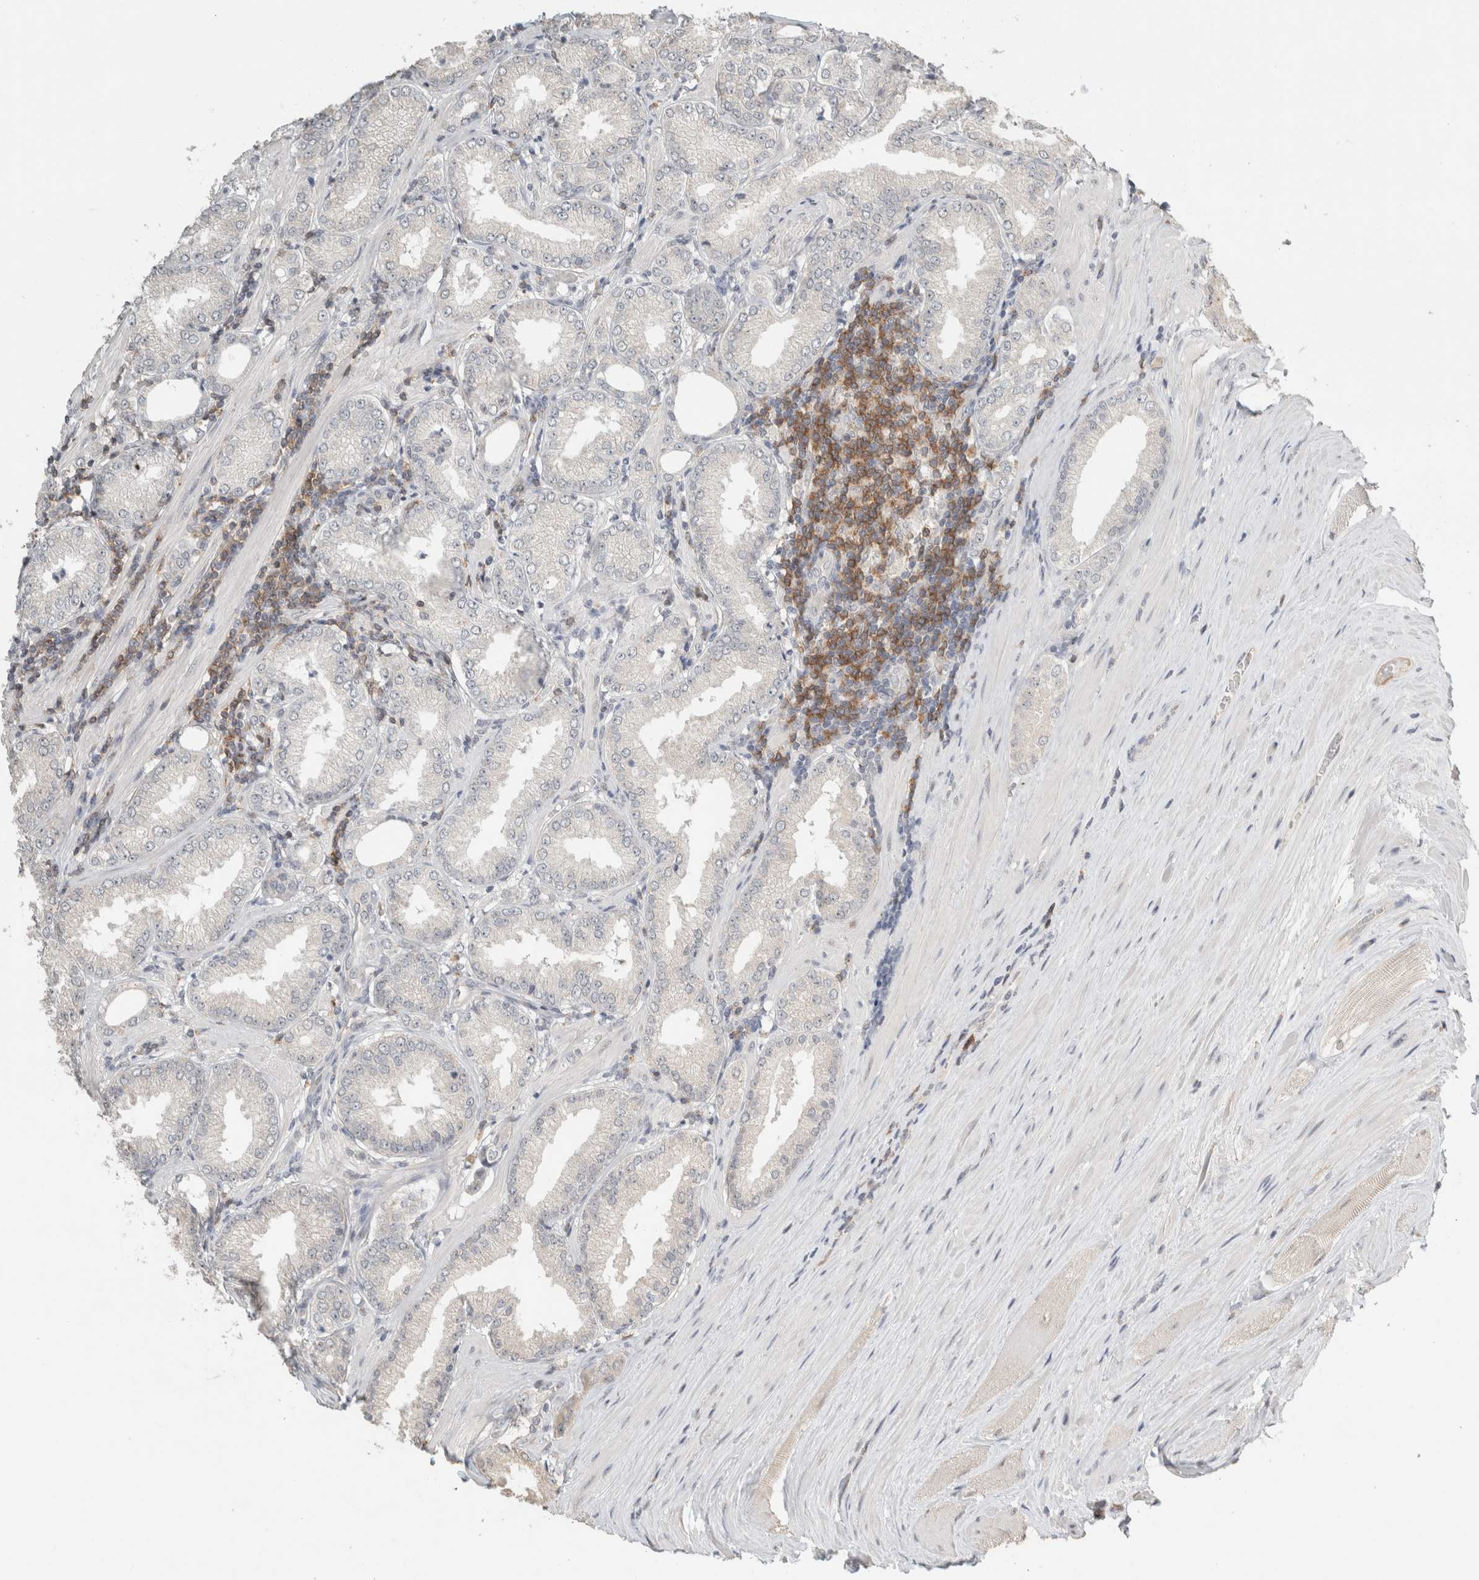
{"staining": {"intensity": "negative", "quantity": "none", "location": "none"}, "tissue": "prostate cancer", "cell_type": "Tumor cells", "image_type": "cancer", "snomed": [{"axis": "morphology", "description": "Adenocarcinoma, Low grade"}, {"axis": "topography", "description": "Prostate"}], "caption": "DAB immunohistochemical staining of prostate cancer reveals no significant staining in tumor cells. (Brightfield microscopy of DAB IHC at high magnification).", "gene": "TRAT1", "patient": {"sex": "male", "age": 62}}